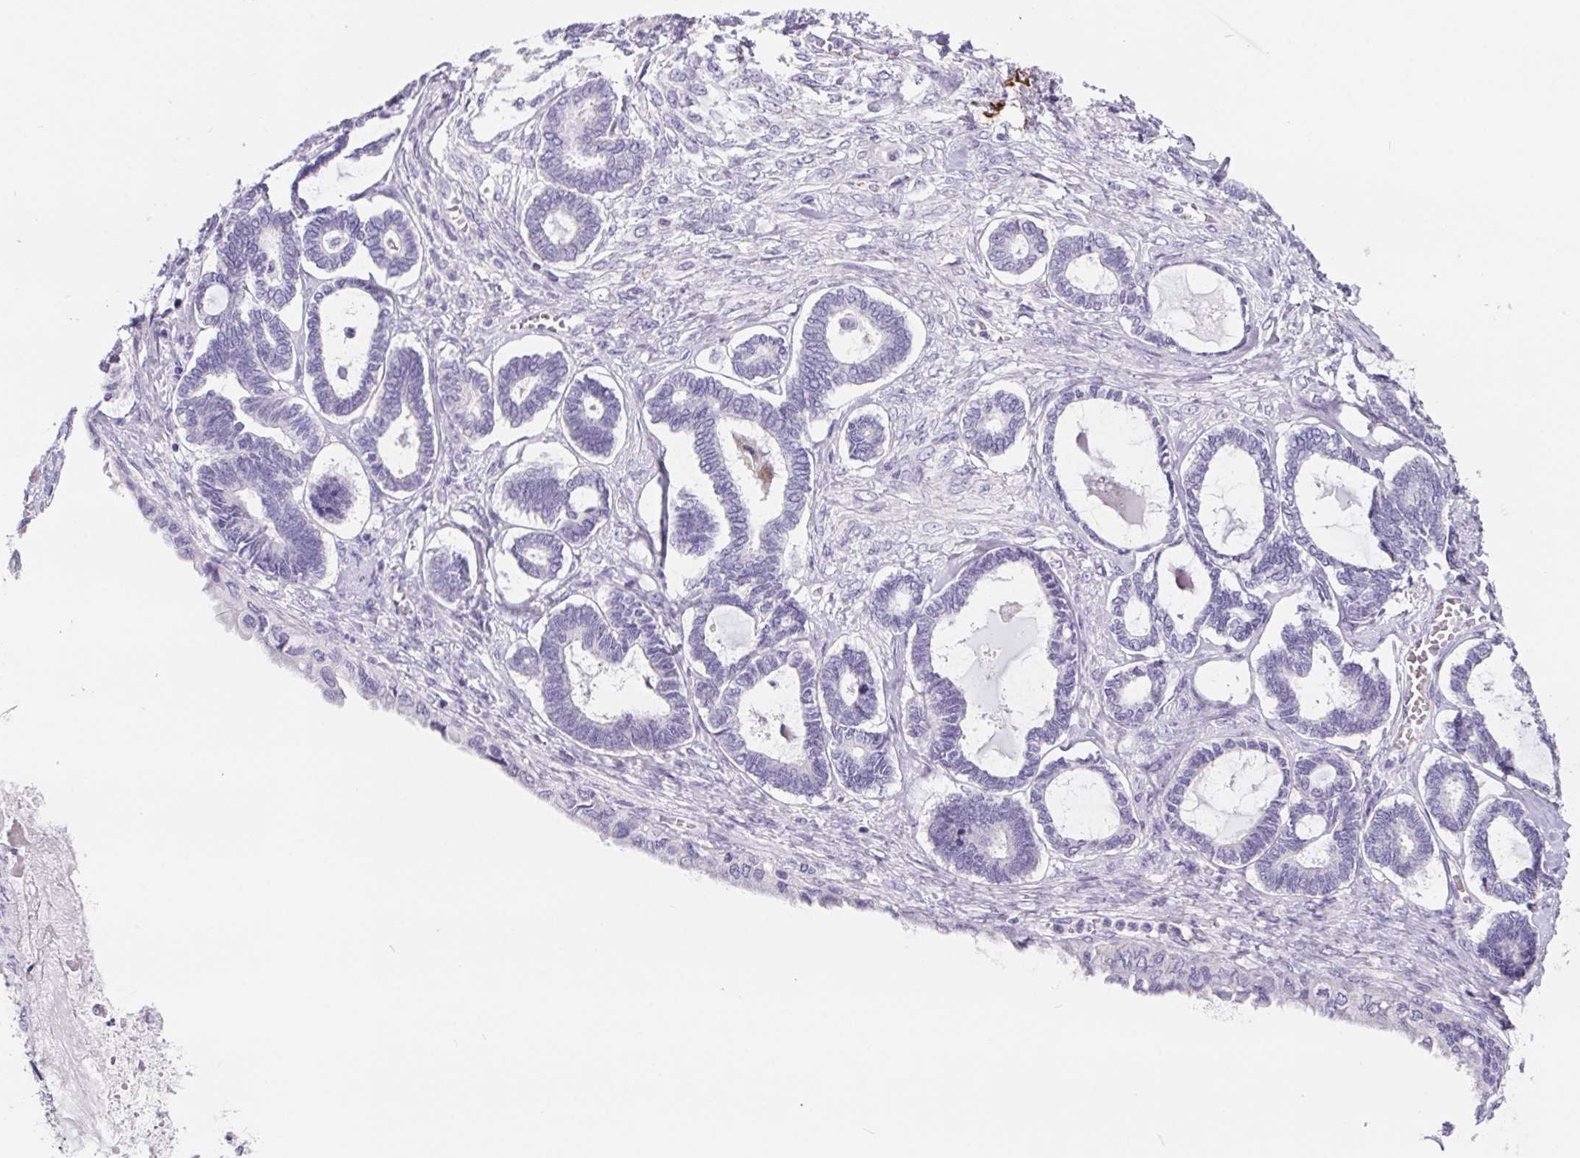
{"staining": {"intensity": "negative", "quantity": "none", "location": "none"}, "tissue": "ovarian cancer", "cell_type": "Tumor cells", "image_type": "cancer", "snomed": [{"axis": "morphology", "description": "Carcinoma, endometroid"}, {"axis": "topography", "description": "Ovary"}], "caption": "High magnification brightfield microscopy of ovarian cancer stained with DAB (3,3'-diaminobenzidine) (brown) and counterstained with hematoxylin (blue): tumor cells show no significant expression. (DAB immunohistochemistry (IHC), high magnification).", "gene": "FDX1", "patient": {"sex": "female", "age": 70}}